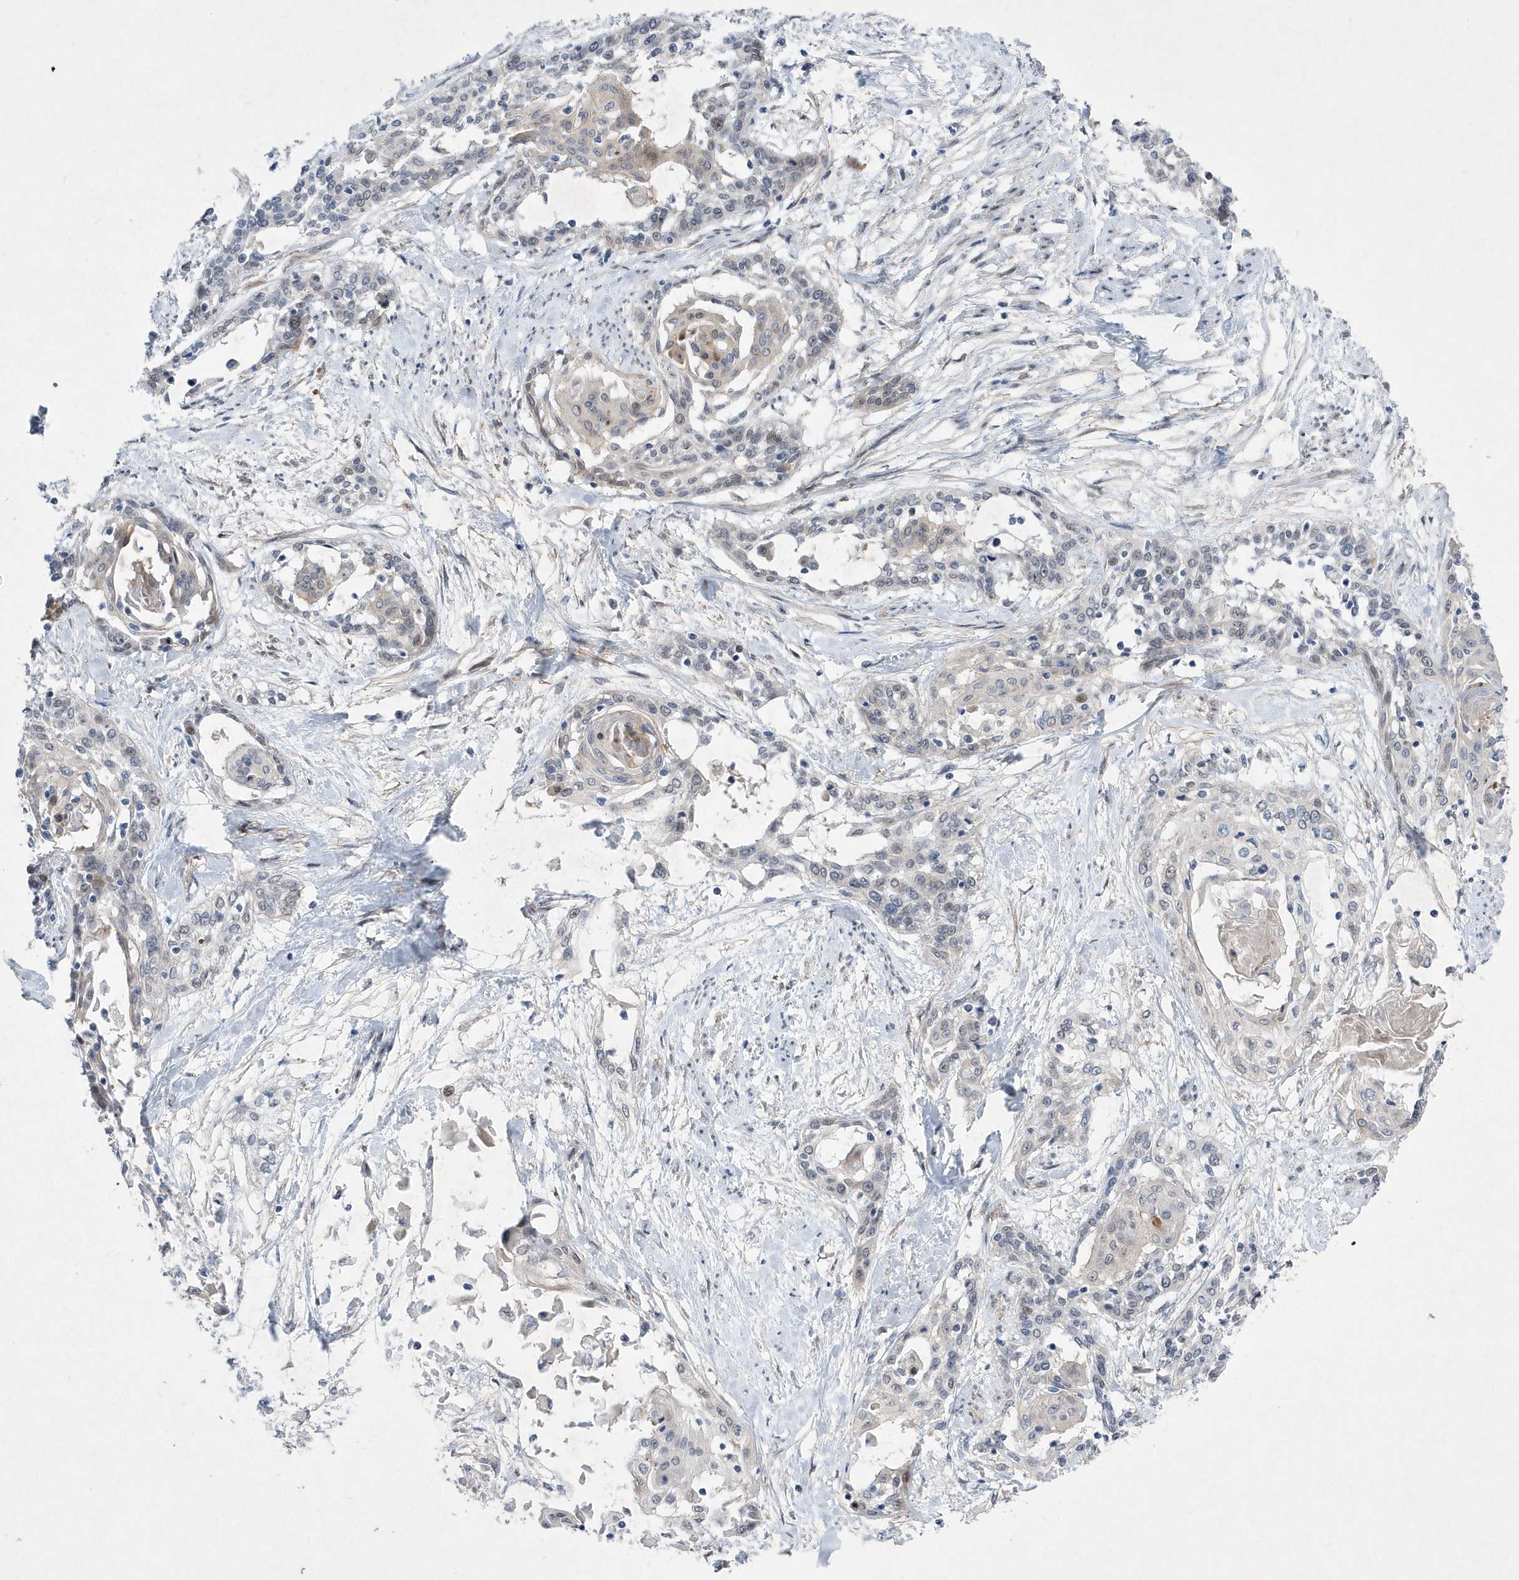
{"staining": {"intensity": "negative", "quantity": "none", "location": "none"}, "tissue": "cervical cancer", "cell_type": "Tumor cells", "image_type": "cancer", "snomed": [{"axis": "morphology", "description": "Squamous cell carcinoma, NOS"}, {"axis": "topography", "description": "Cervix"}], "caption": "An IHC histopathology image of cervical cancer is shown. There is no staining in tumor cells of cervical cancer. The staining is performed using DAB brown chromogen with nuclei counter-stained in using hematoxylin.", "gene": "ZNF875", "patient": {"sex": "female", "age": 57}}